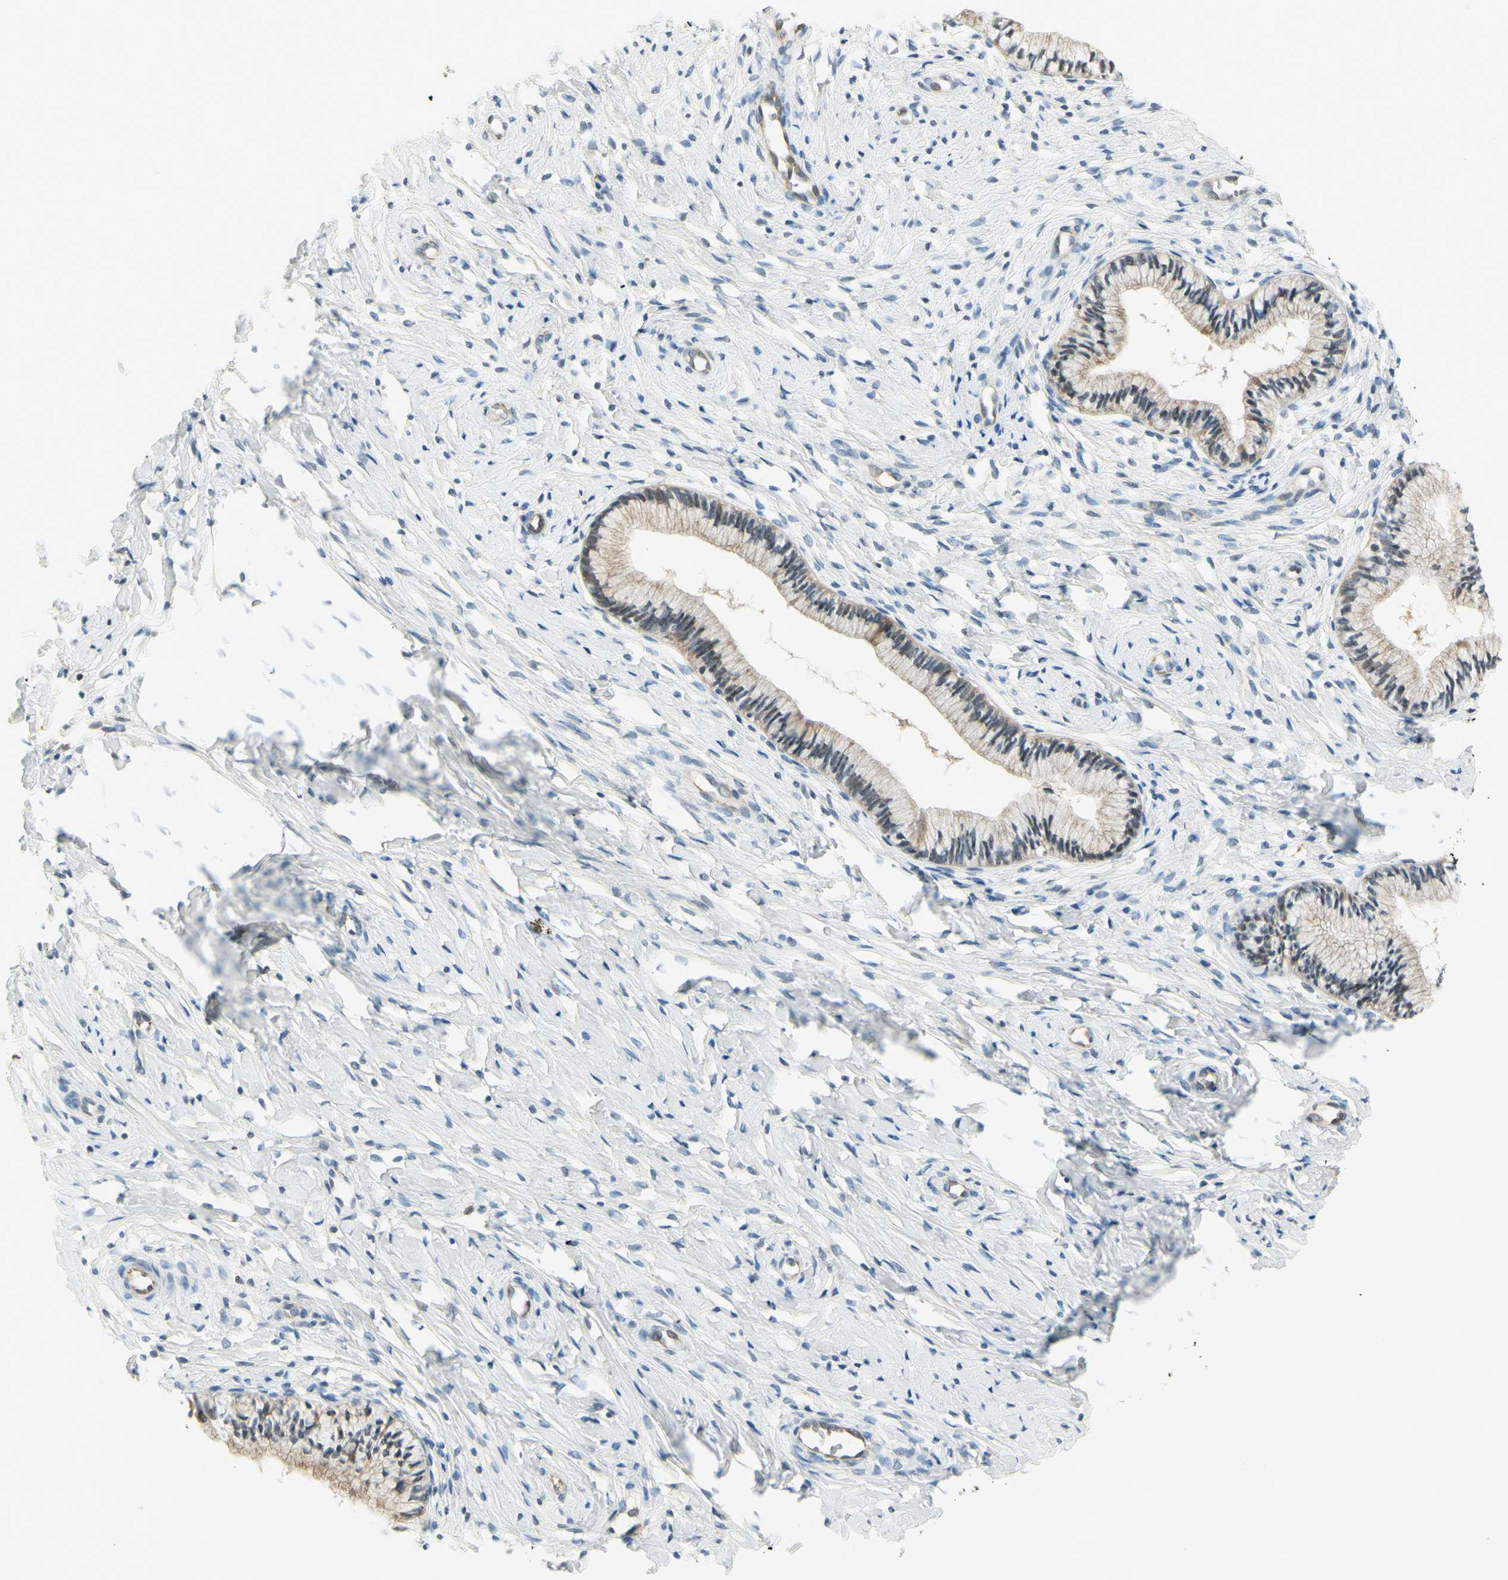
{"staining": {"intensity": "weak", "quantity": ">75%", "location": "cytoplasmic/membranous"}, "tissue": "cervix", "cell_type": "Glandular cells", "image_type": "normal", "snomed": [{"axis": "morphology", "description": "Normal tissue, NOS"}, {"axis": "topography", "description": "Cervix"}], "caption": "Benign cervix demonstrates weak cytoplasmic/membranous expression in approximately >75% of glandular cells (DAB (3,3'-diaminobenzidine) IHC, brown staining for protein, blue staining for nuclei)..", "gene": "IGDCC4", "patient": {"sex": "female", "age": 46}}